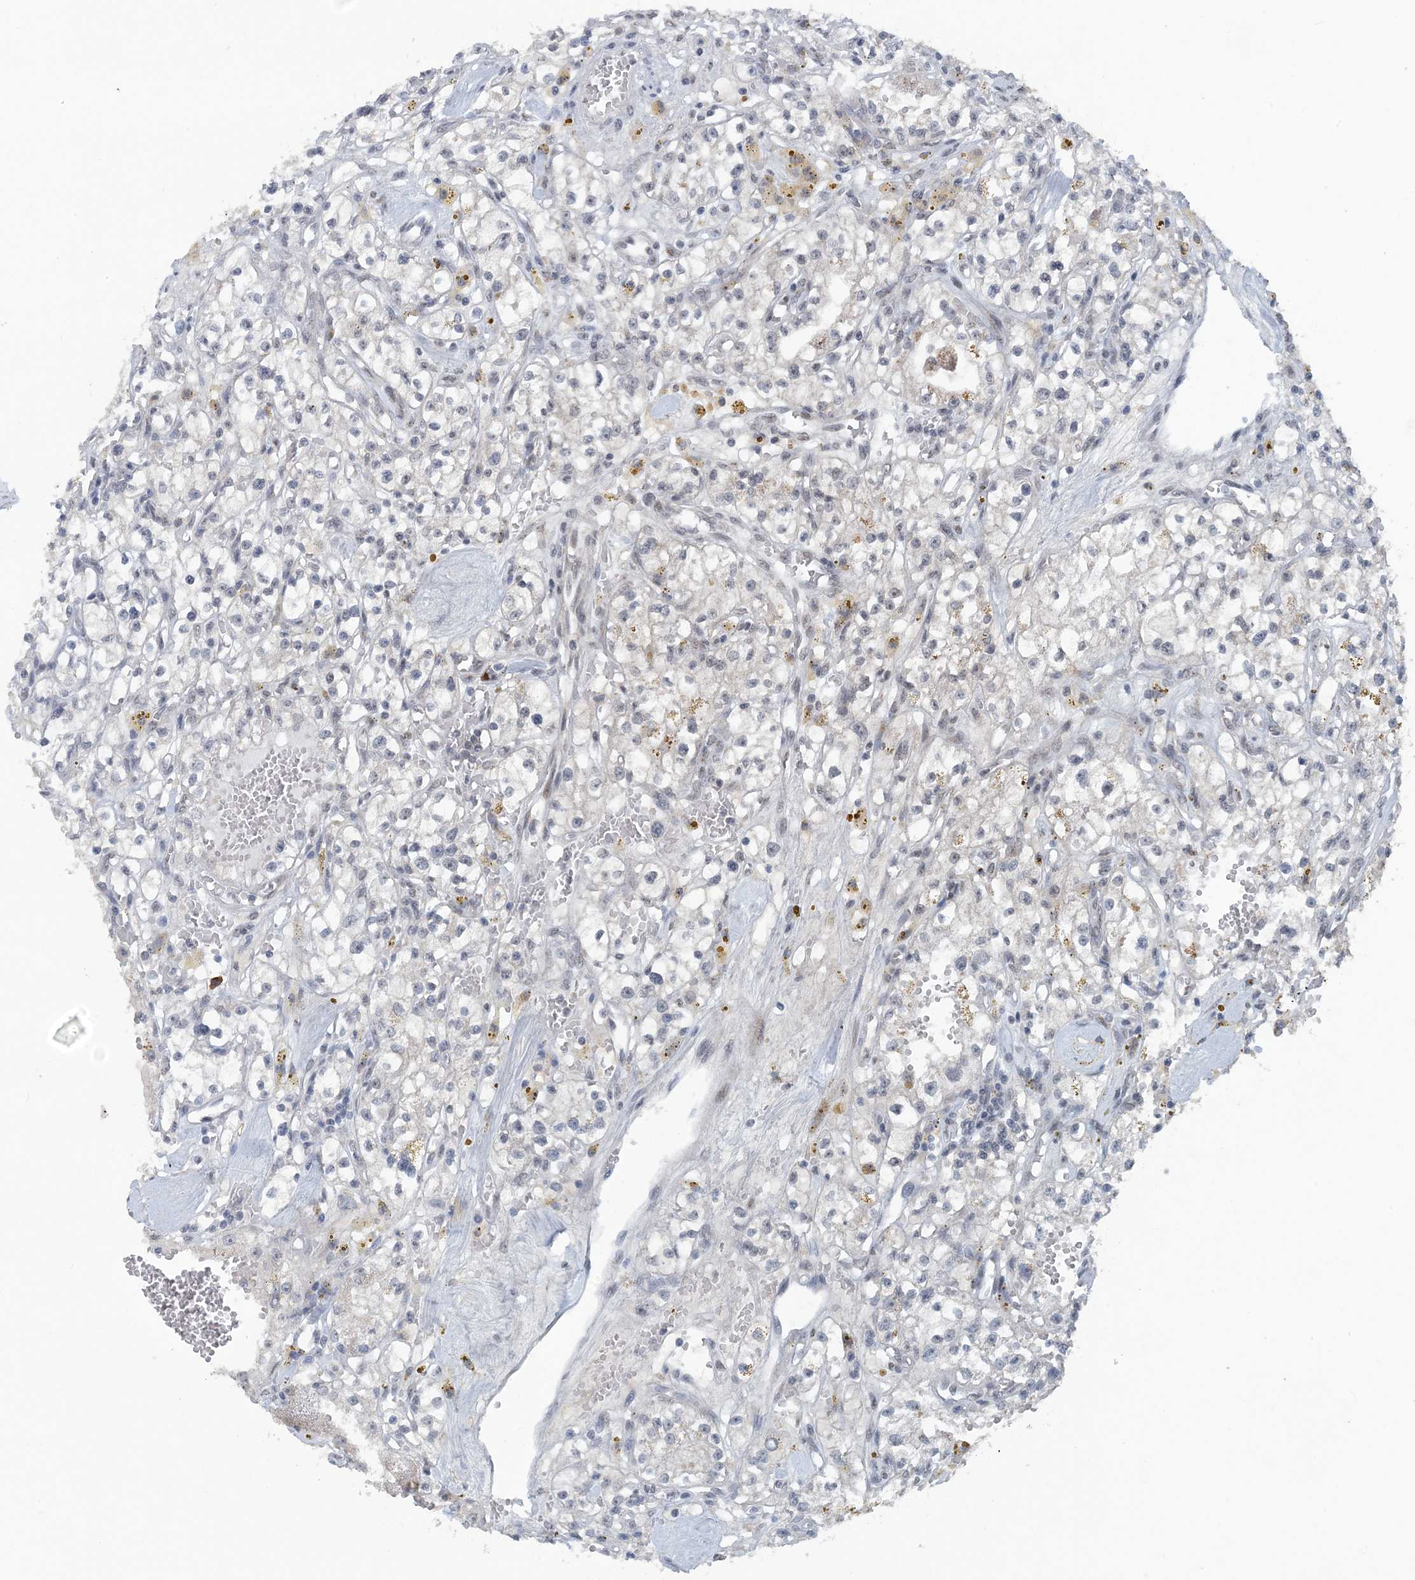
{"staining": {"intensity": "negative", "quantity": "none", "location": "none"}, "tissue": "renal cancer", "cell_type": "Tumor cells", "image_type": "cancer", "snomed": [{"axis": "morphology", "description": "Adenocarcinoma, NOS"}, {"axis": "topography", "description": "Kidney"}], "caption": "IHC of renal cancer (adenocarcinoma) reveals no positivity in tumor cells. Nuclei are stained in blue.", "gene": "MBD2", "patient": {"sex": "male", "age": 56}}